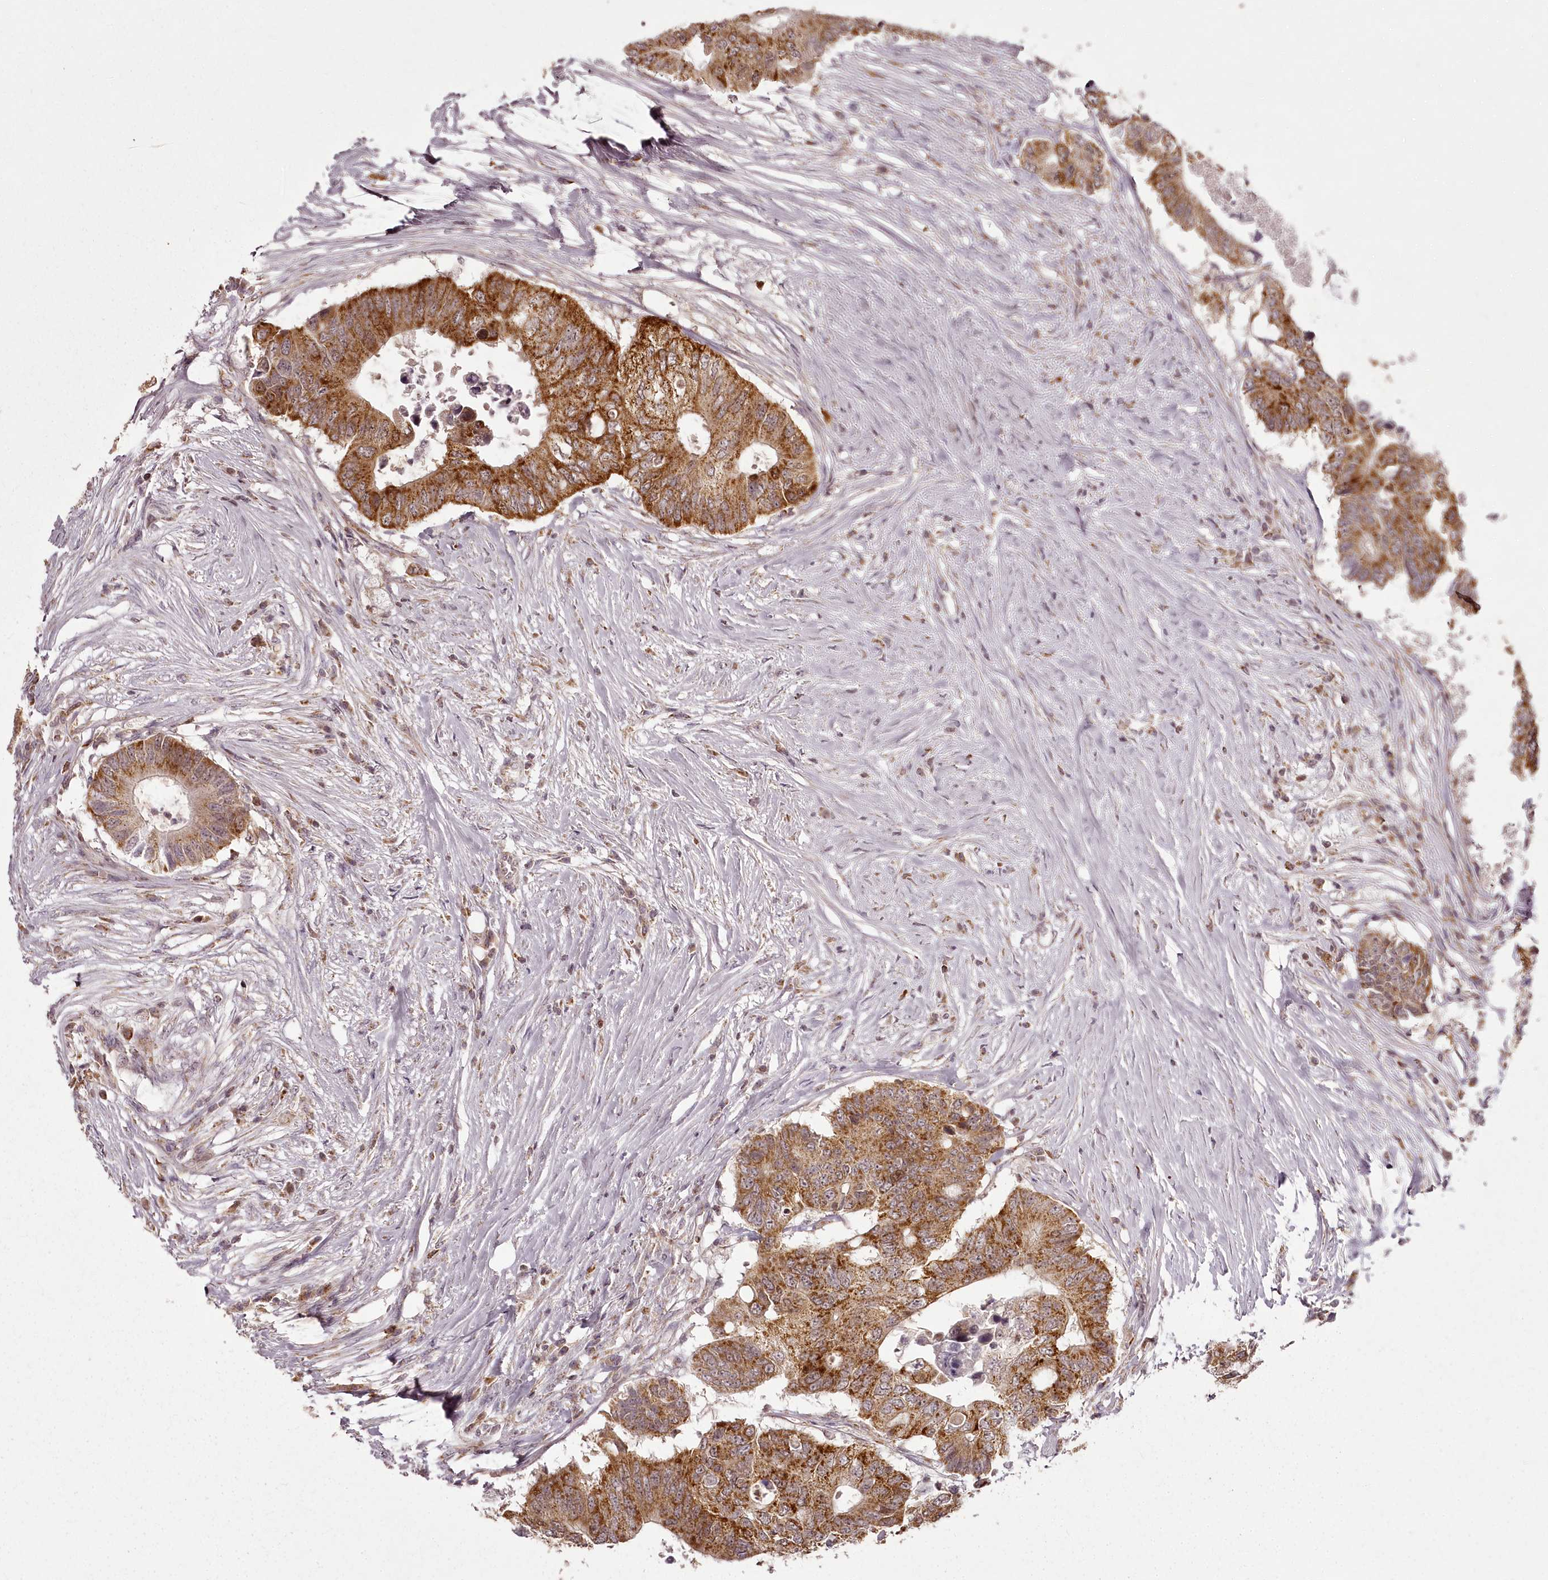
{"staining": {"intensity": "strong", "quantity": ">75%", "location": "cytoplasmic/membranous"}, "tissue": "colorectal cancer", "cell_type": "Tumor cells", "image_type": "cancer", "snomed": [{"axis": "morphology", "description": "Adenocarcinoma, NOS"}, {"axis": "topography", "description": "Colon"}], "caption": "A high-resolution image shows IHC staining of colorectal cancer, which displays strong cytoplasmic/membranous positivity in about >75% of tumor cells. (DAB (3,3'-diaminobenzidine) = brown stain, brightfield microscopy at high magnification).", "gene": "CHCHD2", "patient": {"sex": "male", "age": 71}}